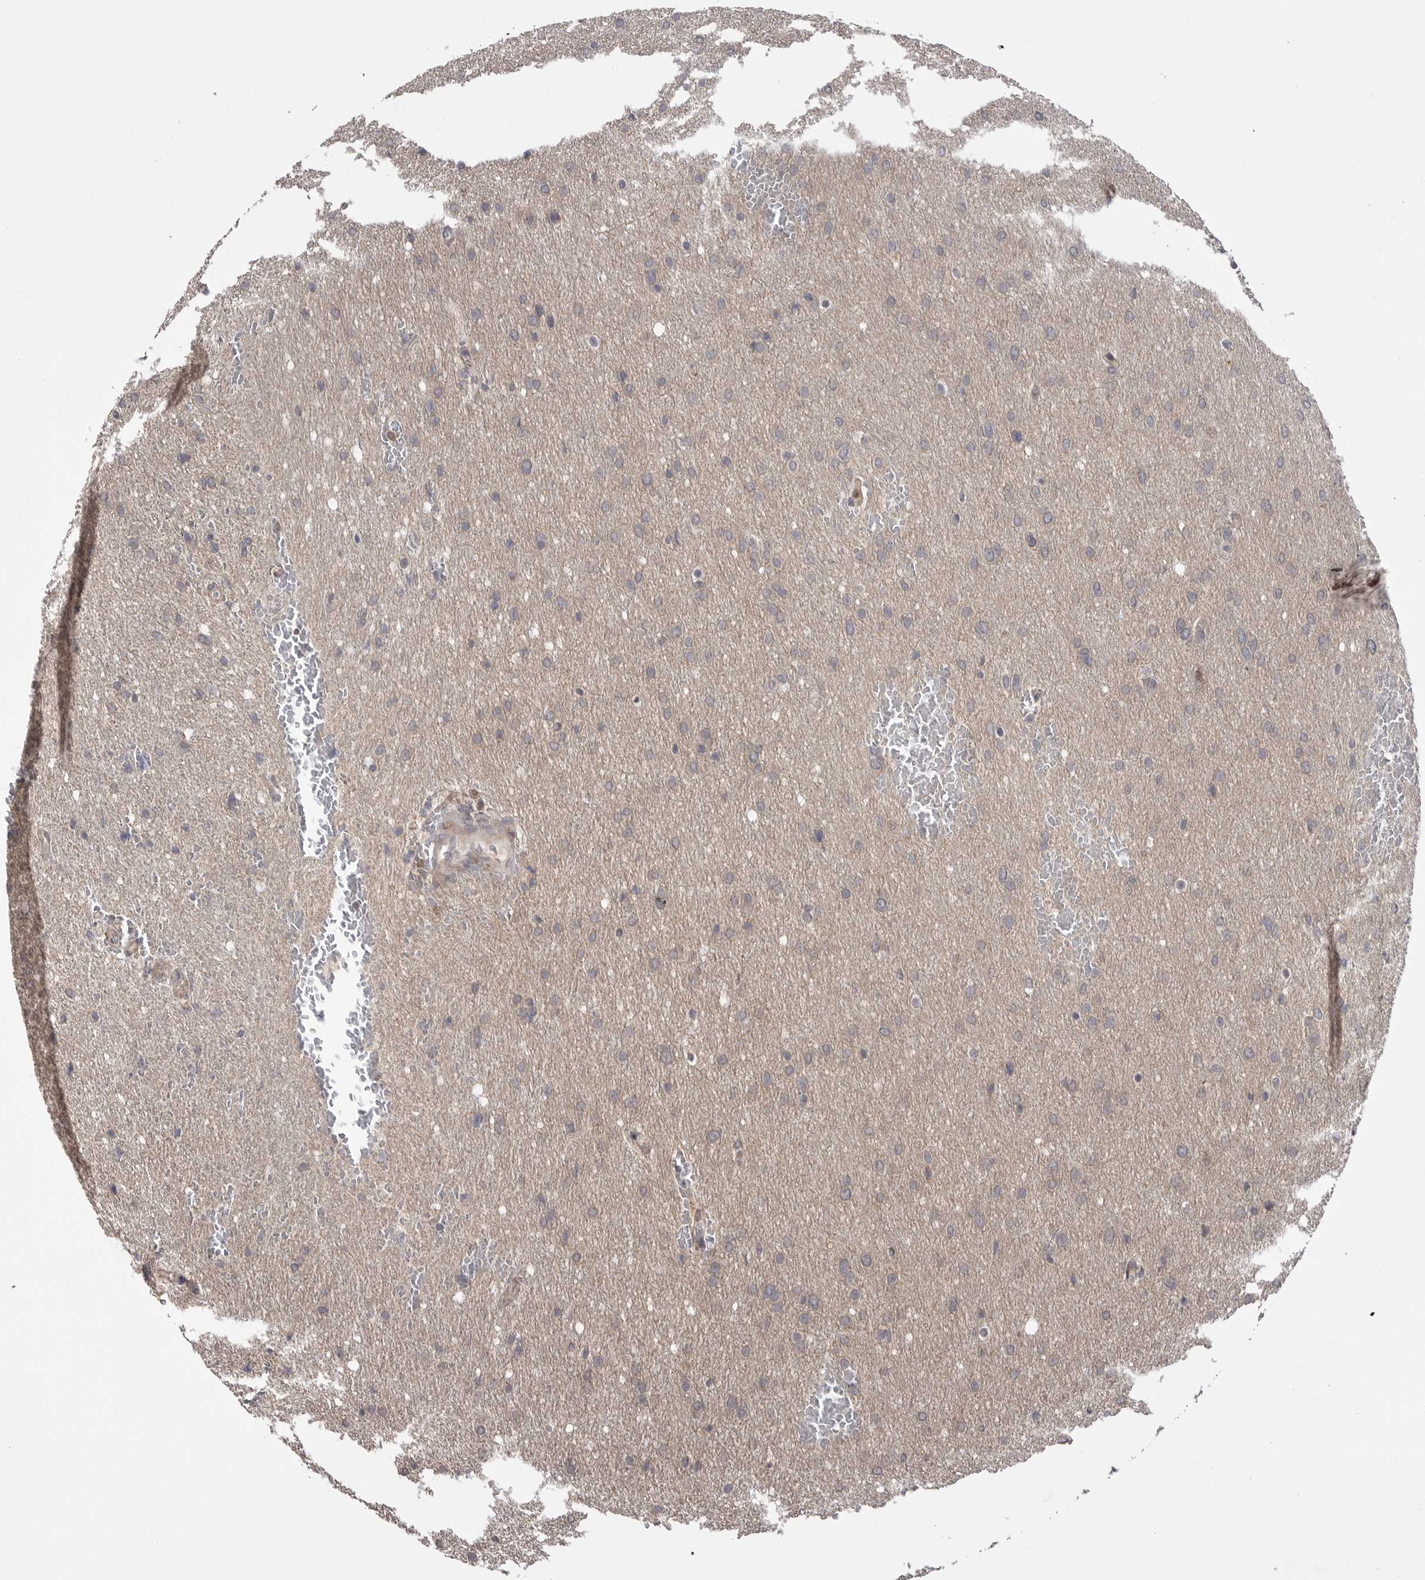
{"staining": {"intensity": "negative", "quantity": "none", "location": "none"}, "tissue": "glioma", "cell_type": "Tumor cells", "image_type": "cancer", "snomed": [{"axis": "morphology", "description": "Glioma, malignant, Low grade"}, {"axis": "topography", "description": "Brain"}], "caption": "This is a histopathology image of immunohistochemistry staining of glioma, which shows no expression in tumor cells.", "gene": "PTK2B", "patient": {"sex": "female", "age": 37}}